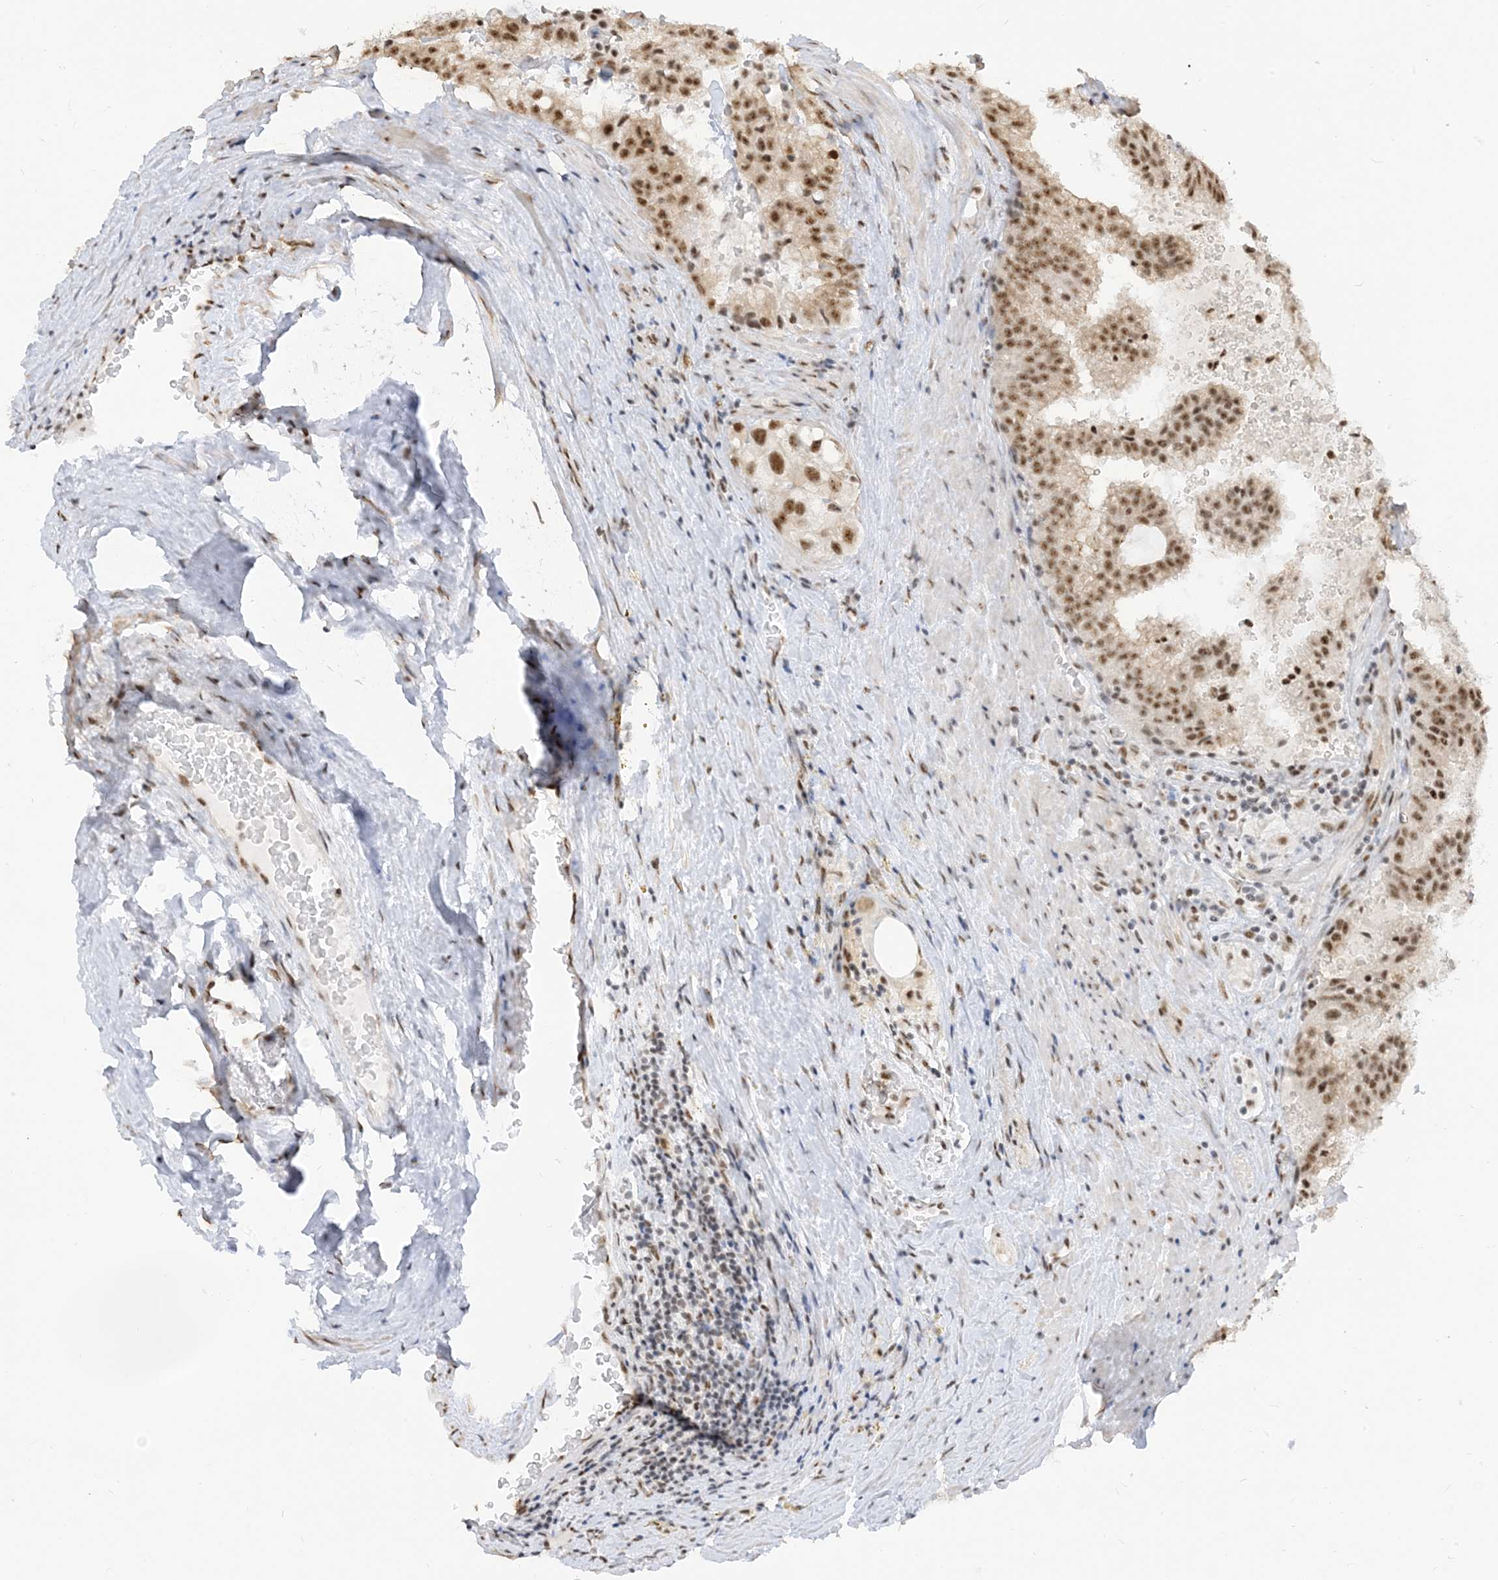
{"staining": {"intensity": "moderate", "quantity": ">75%", "location": "nuclear"}, "tissue": "prostate cancer", "cell_type": "Tumor cells", "image_type": "cancer", "snomed": [{"axis": "morphology", "description": "Adenocarcinoma, High grade"}, {"axis": "topography", "description": "Prostate"}], "caption": "Prostate cancer (high-grade adenocarcinoma) stained for a protein (brown) exhibits moderate nuclear positive expression in about >75% of tumor cells.", "gene": "ARGLU1", "patient": {"sex": "male", "age": 68}}